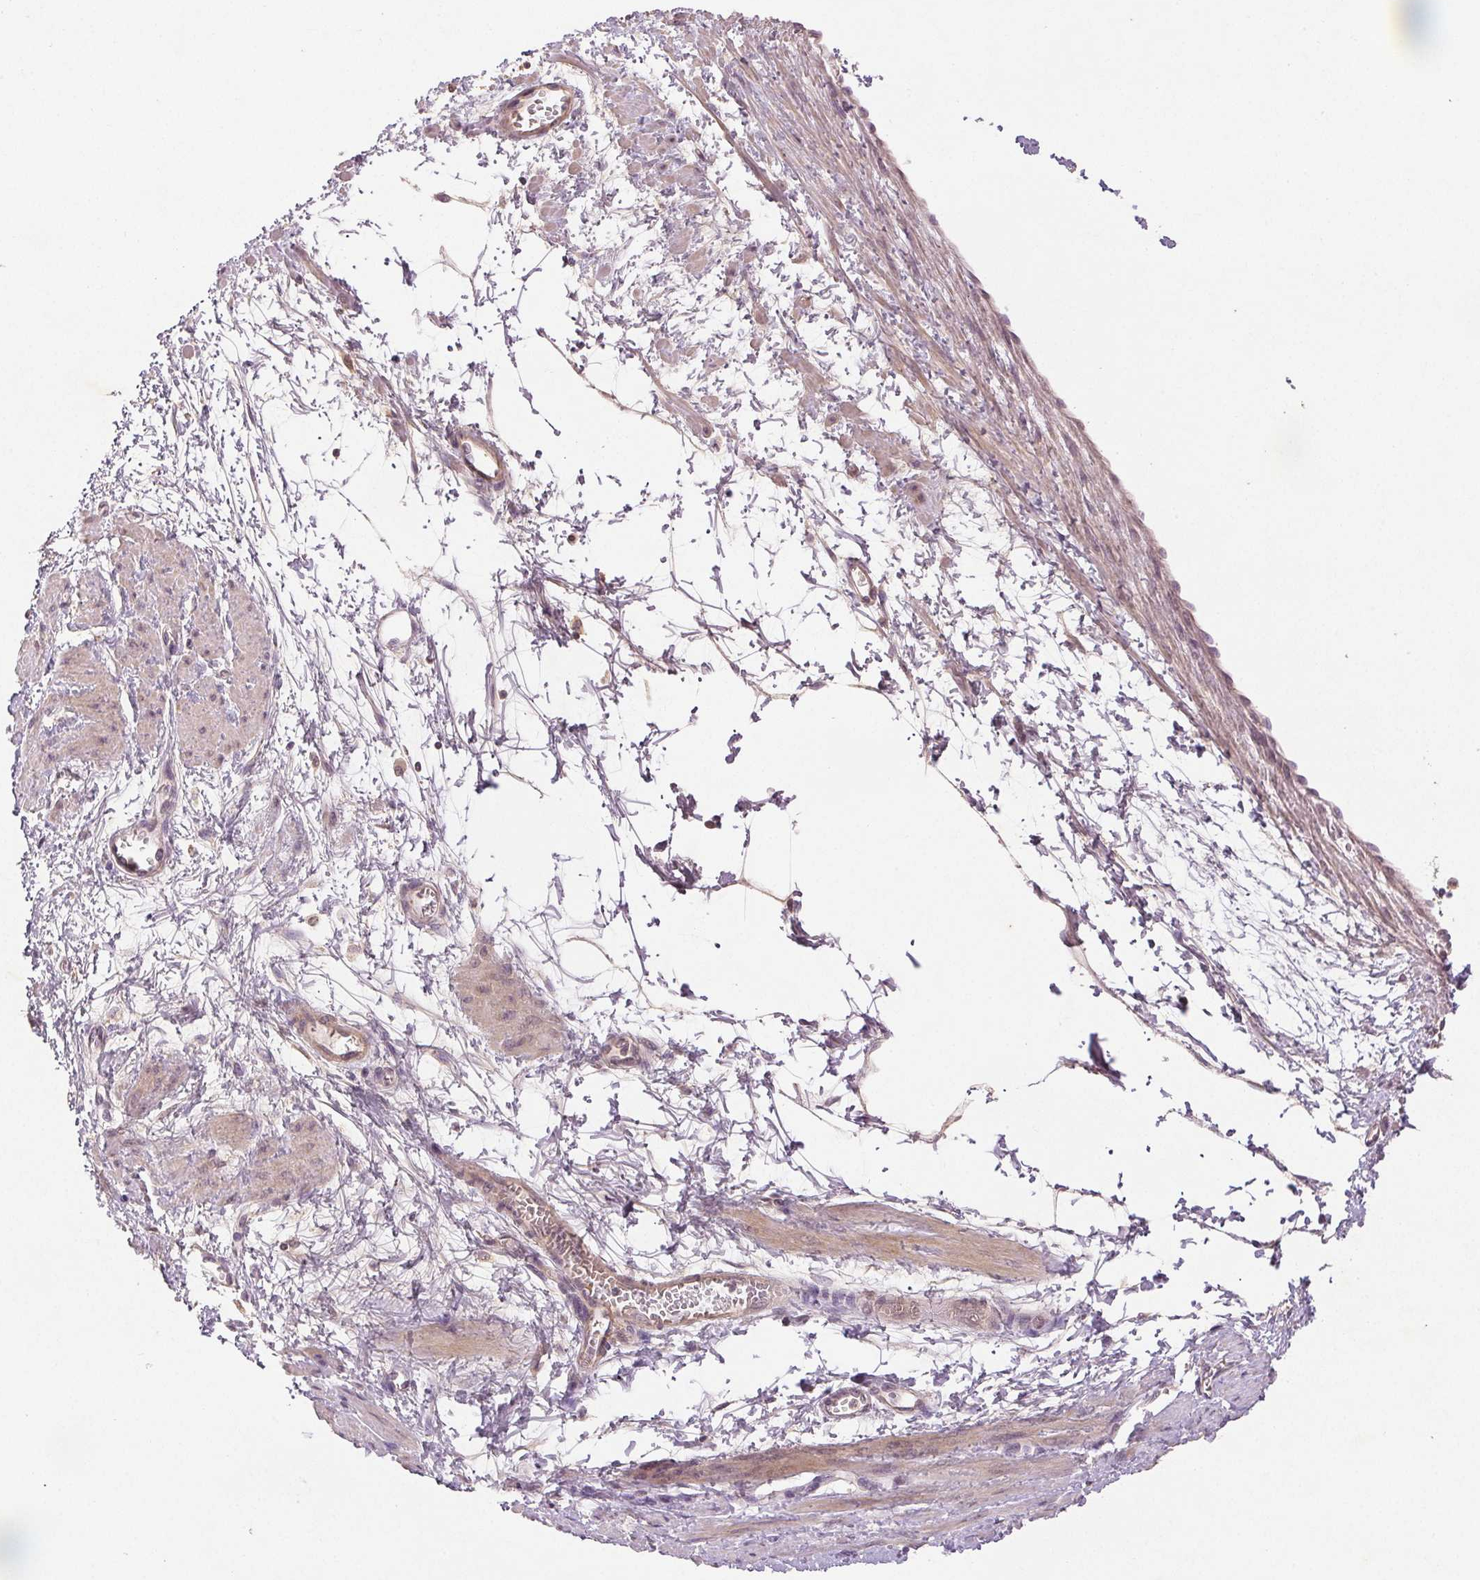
{"staining": {"intensity": "weak", "quantity": "25%-75%", "location": "cytoplasmic/membranous"}, "tissue": "smooth muscle", "cell_type": "Smooth muscle cells", "image_type": "normal", "snomed": [{"axis": "morphology", "description": "Normal tissue, NOS"}, {"axis": "topography", "description": "Smooth muscle"}, {"axis": "topography", "description": "Uterus"}], "caption": "A brown stain labels weak cytoplasmic/membranous staining of a protein in smooth muscle cells of normal human smooth muscle.", "gene": "YIF1B", "patient": {"sex": "female", "age": 39}}